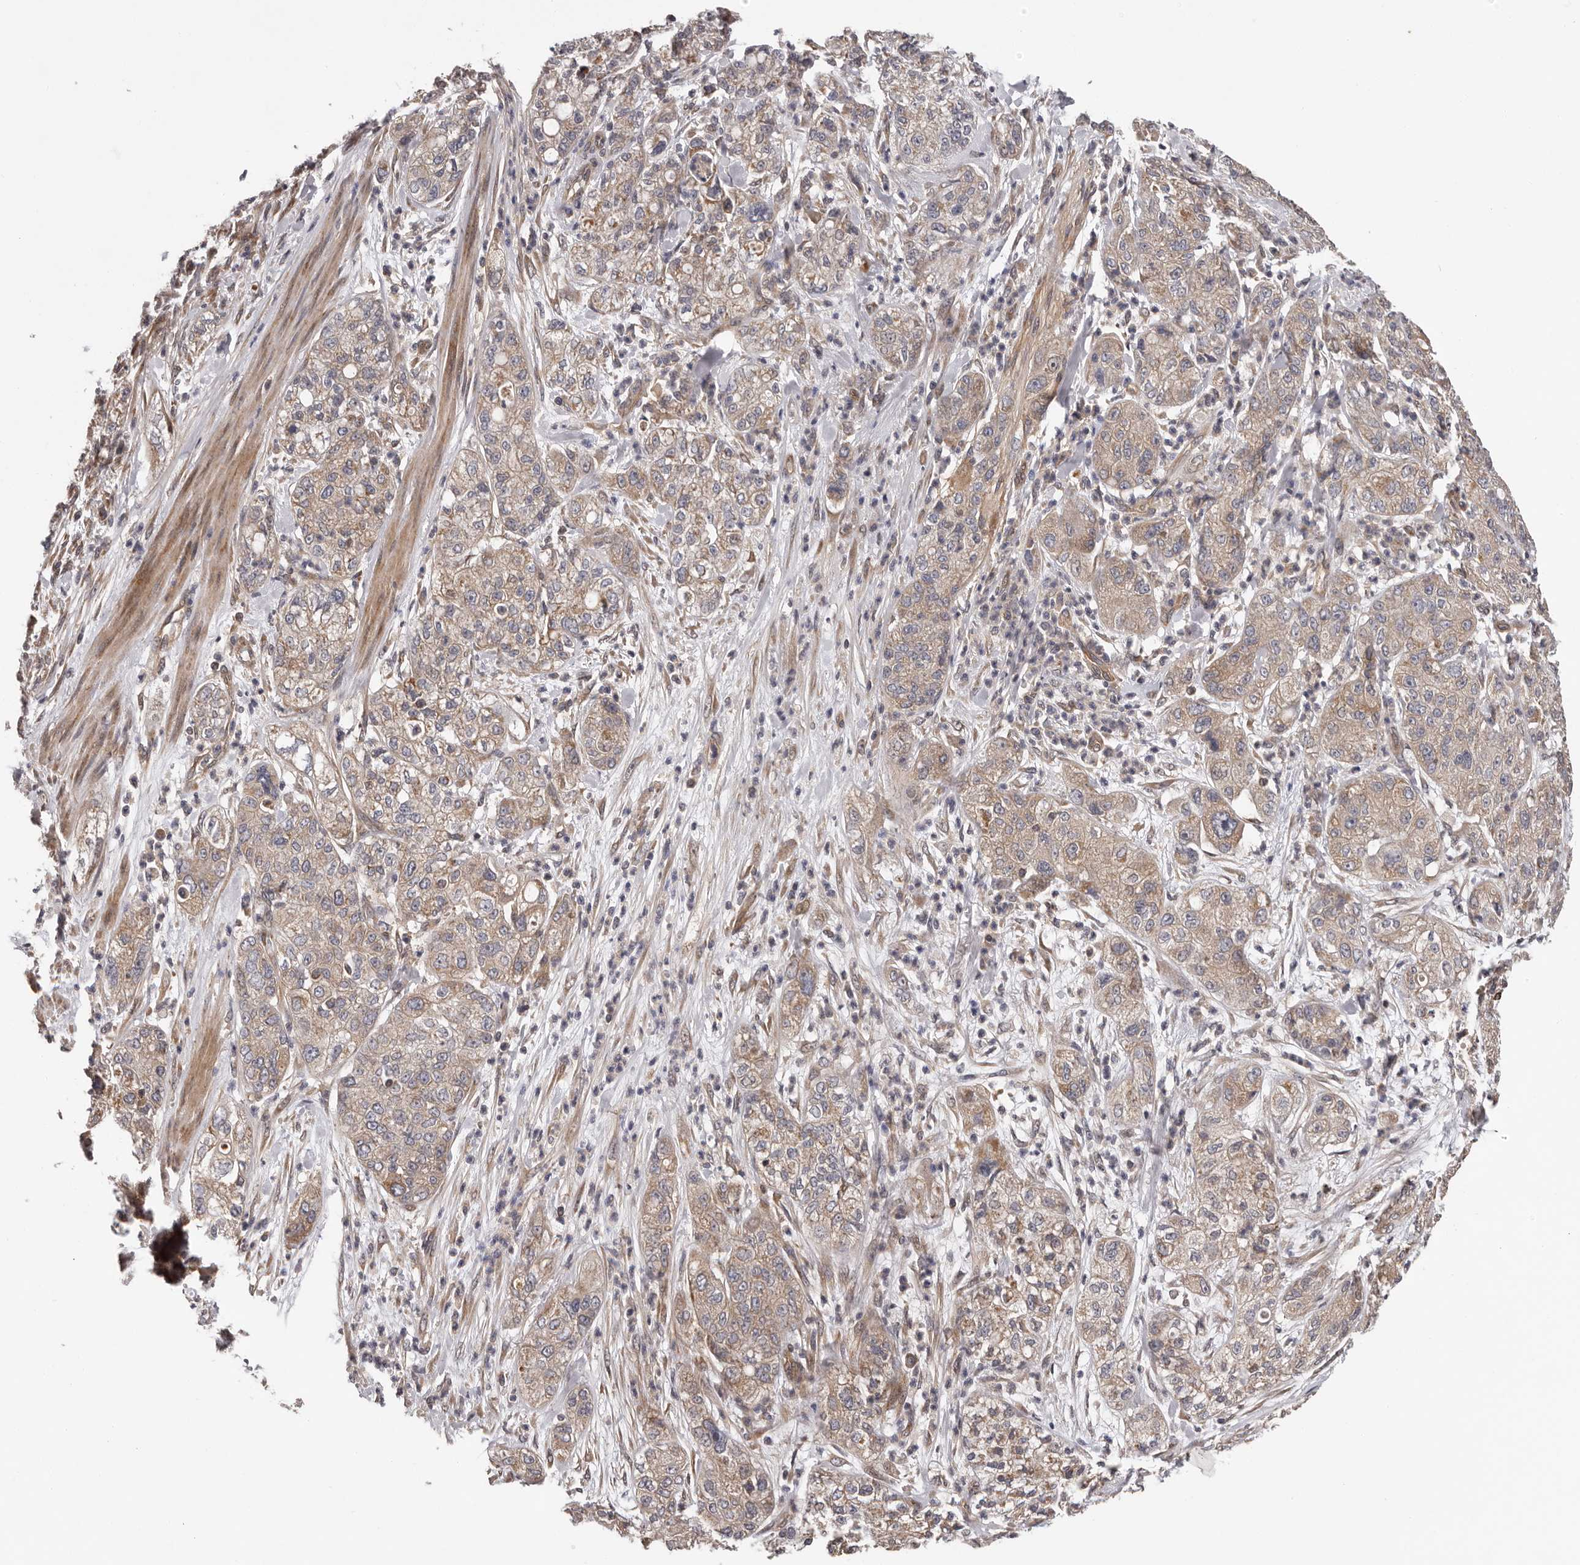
{"staining": {"intensity": "moderate", "quantity": "25%-75%", "location": "cytoplasmic/membranous"}, "tissue": "pancreatic cancer", "cell_type": "Tumor cells", "image_type": "cancer", "snomed": [{"axis": "morphology", "description": "Adenocarcinoma, NOS"}, {"axis": "topography", "description": "Pancreas"}], "caption": "Protein expression analysis of human pancreatic cancer reveals moderate cytoplasmic/membranous staining in about 25%-75% of tumor cells. The protein of interest is stained brown, and the nuclei are stained in blue (DAB (3,3'-diaminobenzidine) IHC with brightfield microscopy, high magnification).", "gene": "VPS37A", "patient": {"sex": "female", "age": 78}}